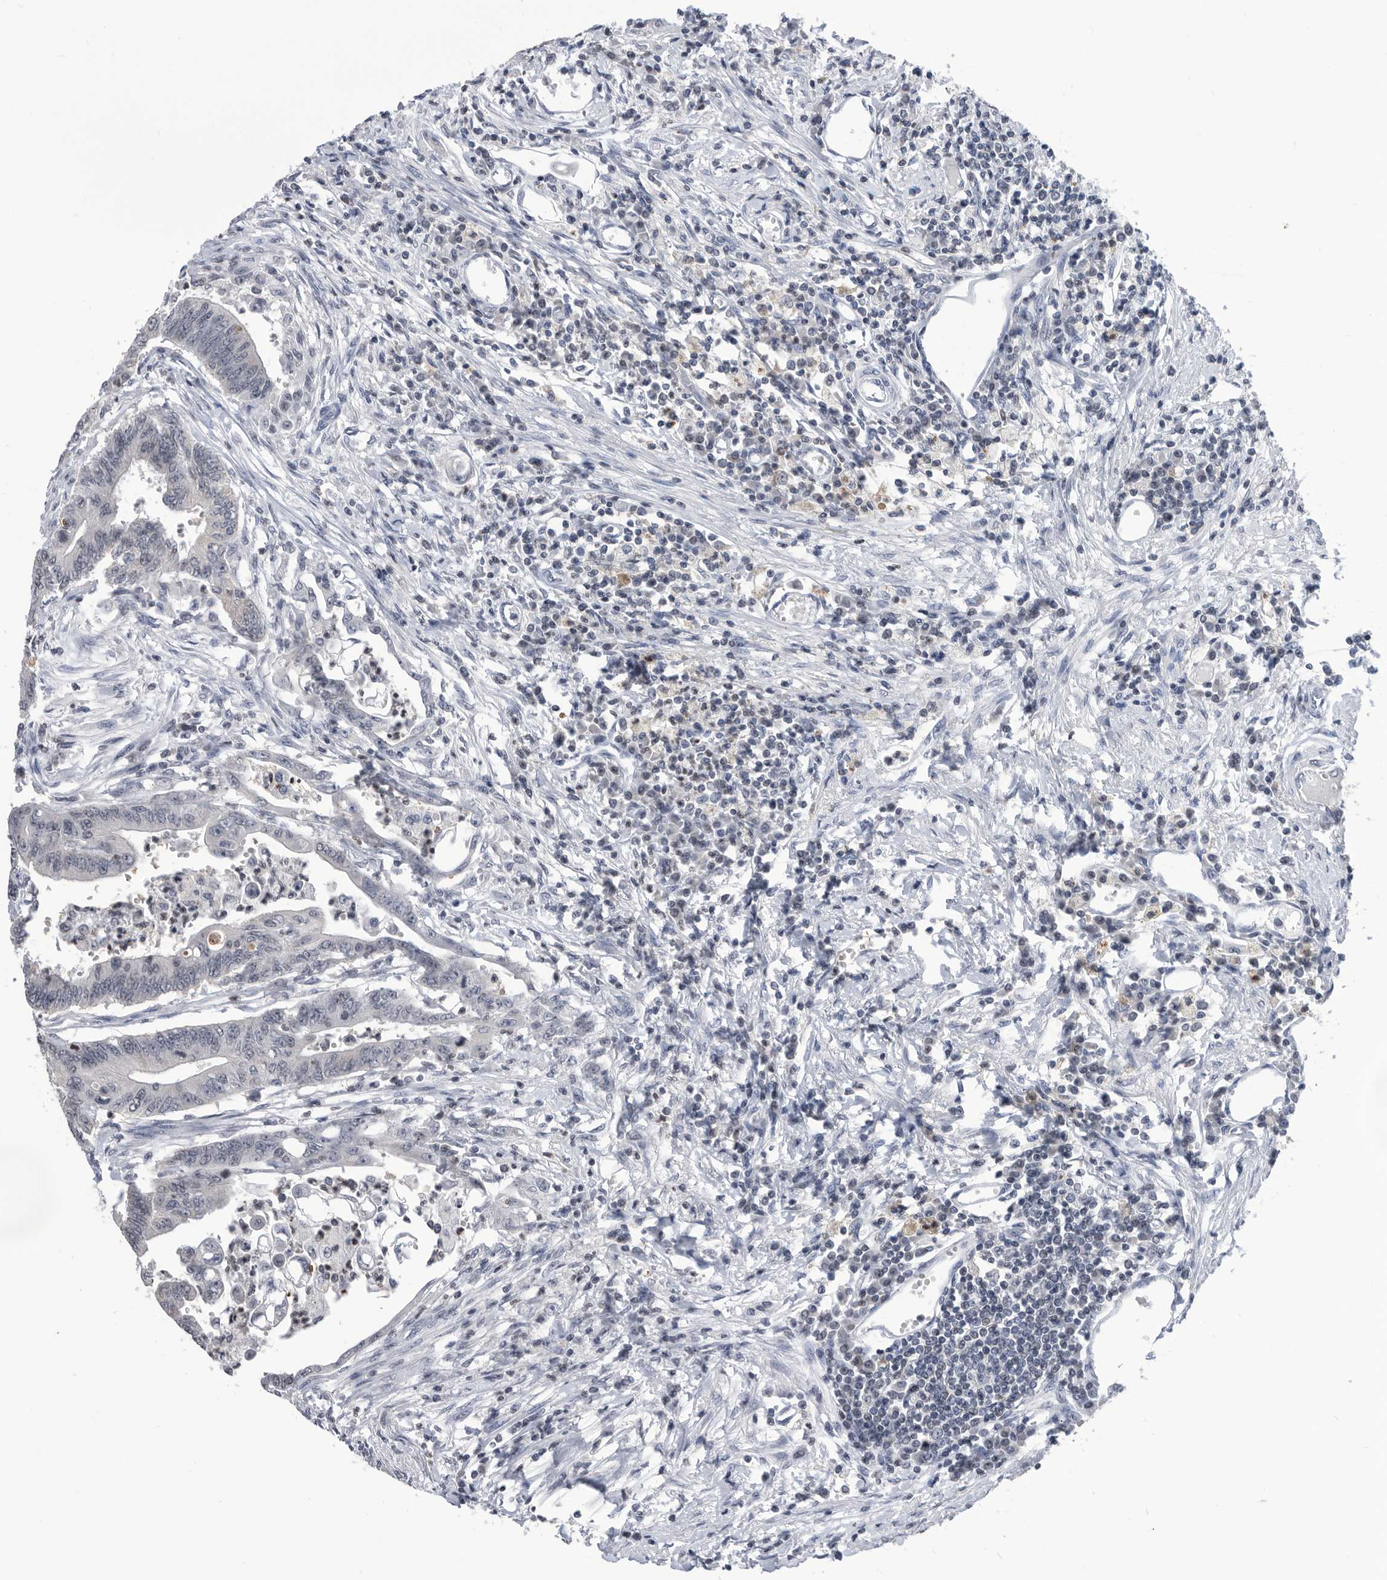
{"staining": {"intensity": "negative", "quantity": "none", "location": "none"}, "tissue": "colorectal cancer", "cell_type": "Tumor cells", "image_type": "cancer", "snomed": [{"axis": "morphology", "description": "Adenoma, NOS"}, {"axis": "morphology", "description": "Adenocarcinoma, NOS"}, {"axis": "topography", "description": "Colon"}], "caption": "An image of human colorectal cancer (adenocarcinoma) is negative for staining in tumor cells. (DAB (3,3'-diaminobenzidine) immunohistochemistry (IHC) with hematoxylin counter stain).", "gene": "TSTD1", "patient": {"sex": "male", "age": 79}}